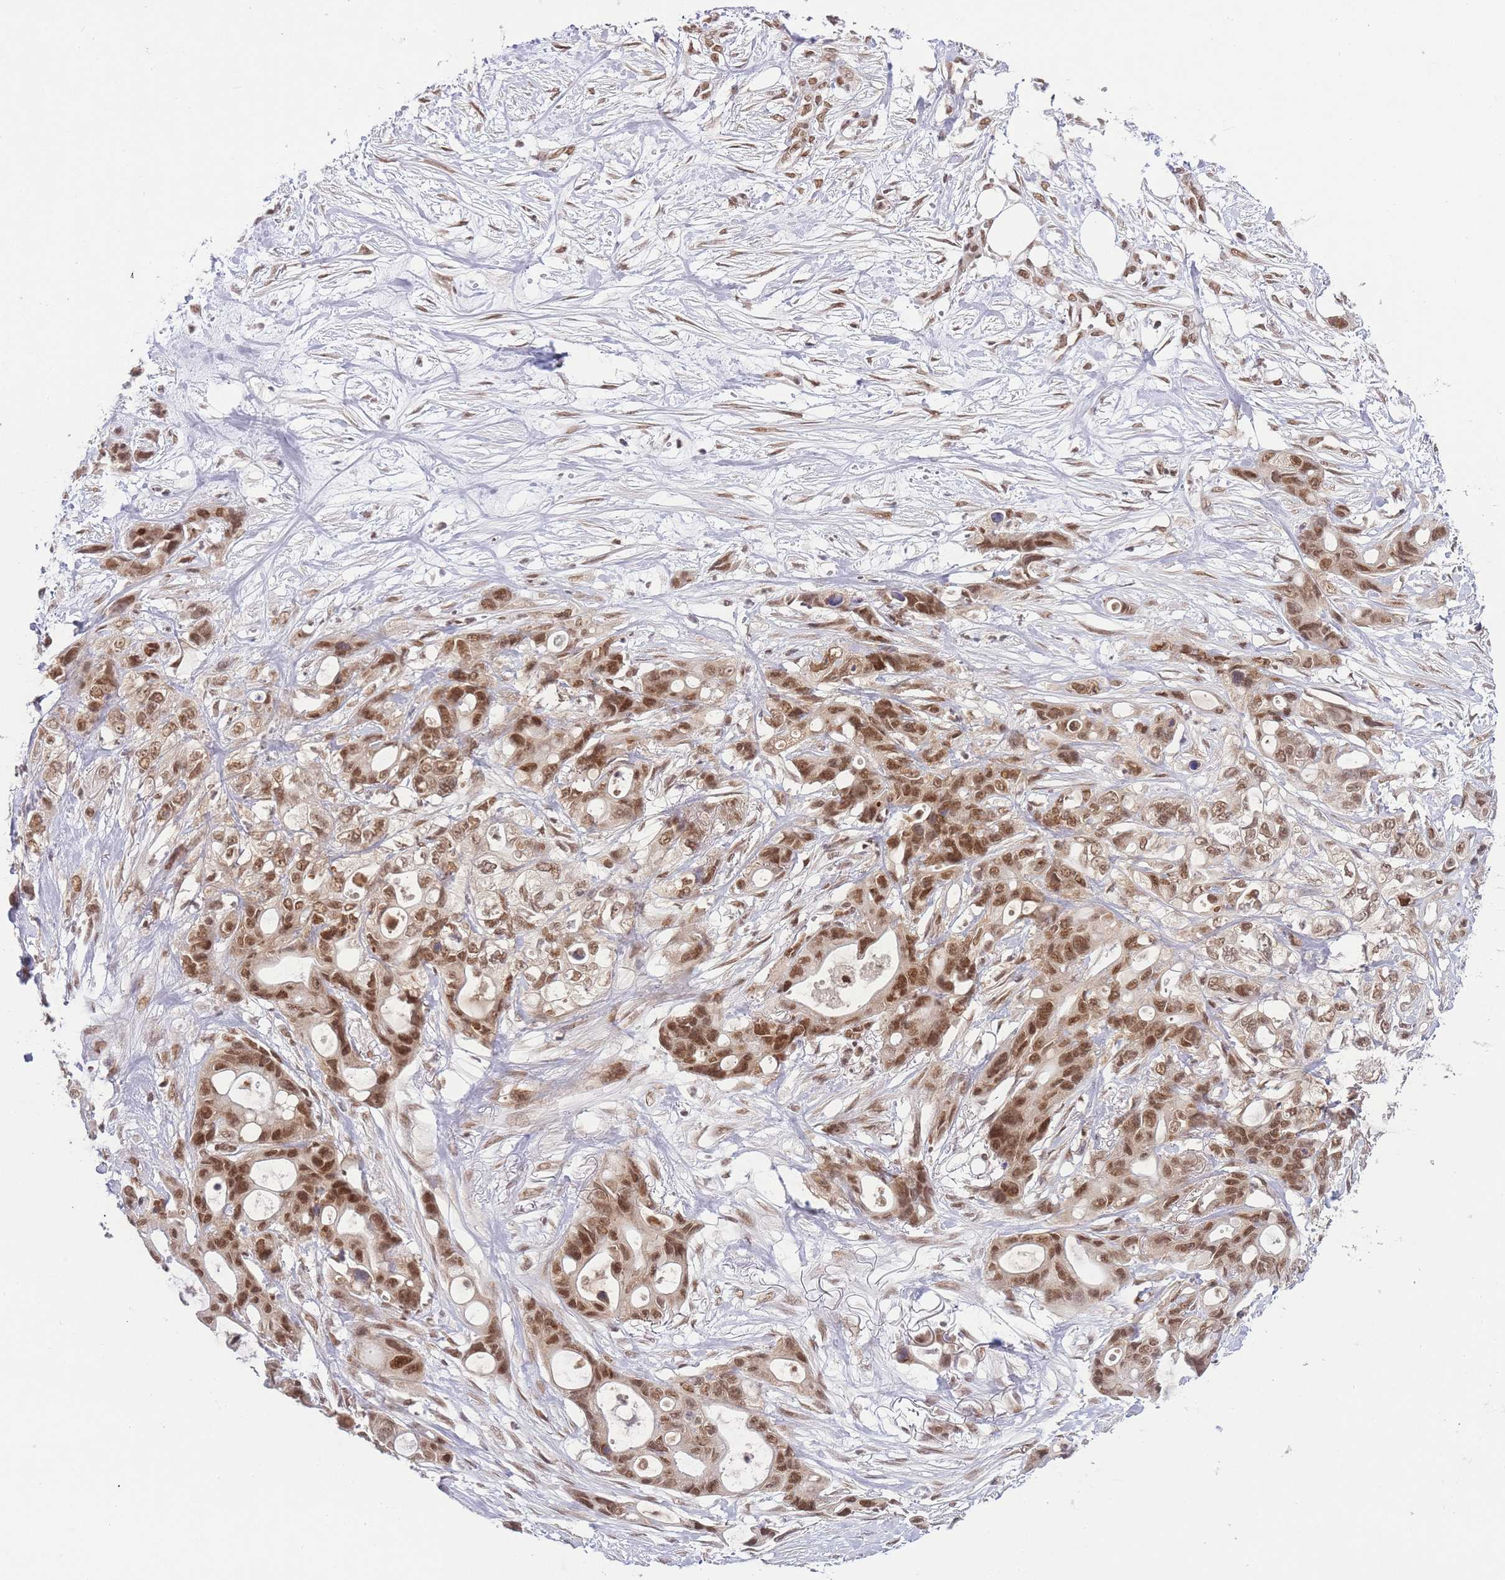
{"staining": {"intensity": "moderate", "quantity": ">75%", "location": "nuclear"}, "tissue": "ovarian cancer", "cell_type": "Tumor cells", "image_type": "cancer", "snomed": [{"axis": "morphology", "description": "Cystadenocarcinoma, mucinous, NOS"}, {"axis": "topography", "description": "Ovary"}], "caption": "Immunohistochemistry staining of mucinous cystadenocarcinoma (ovarian), which reveals medium levels of moderate nuclear staining in about >75% of tumor cells indicating moderate nuclear protein staining. The staining was performed using DAB (brown) for protein detection and nuclei were counterstained in hematoxylin (blue).", "gene": "TMED3", "patient": {"sex": "female", "age": 70}}